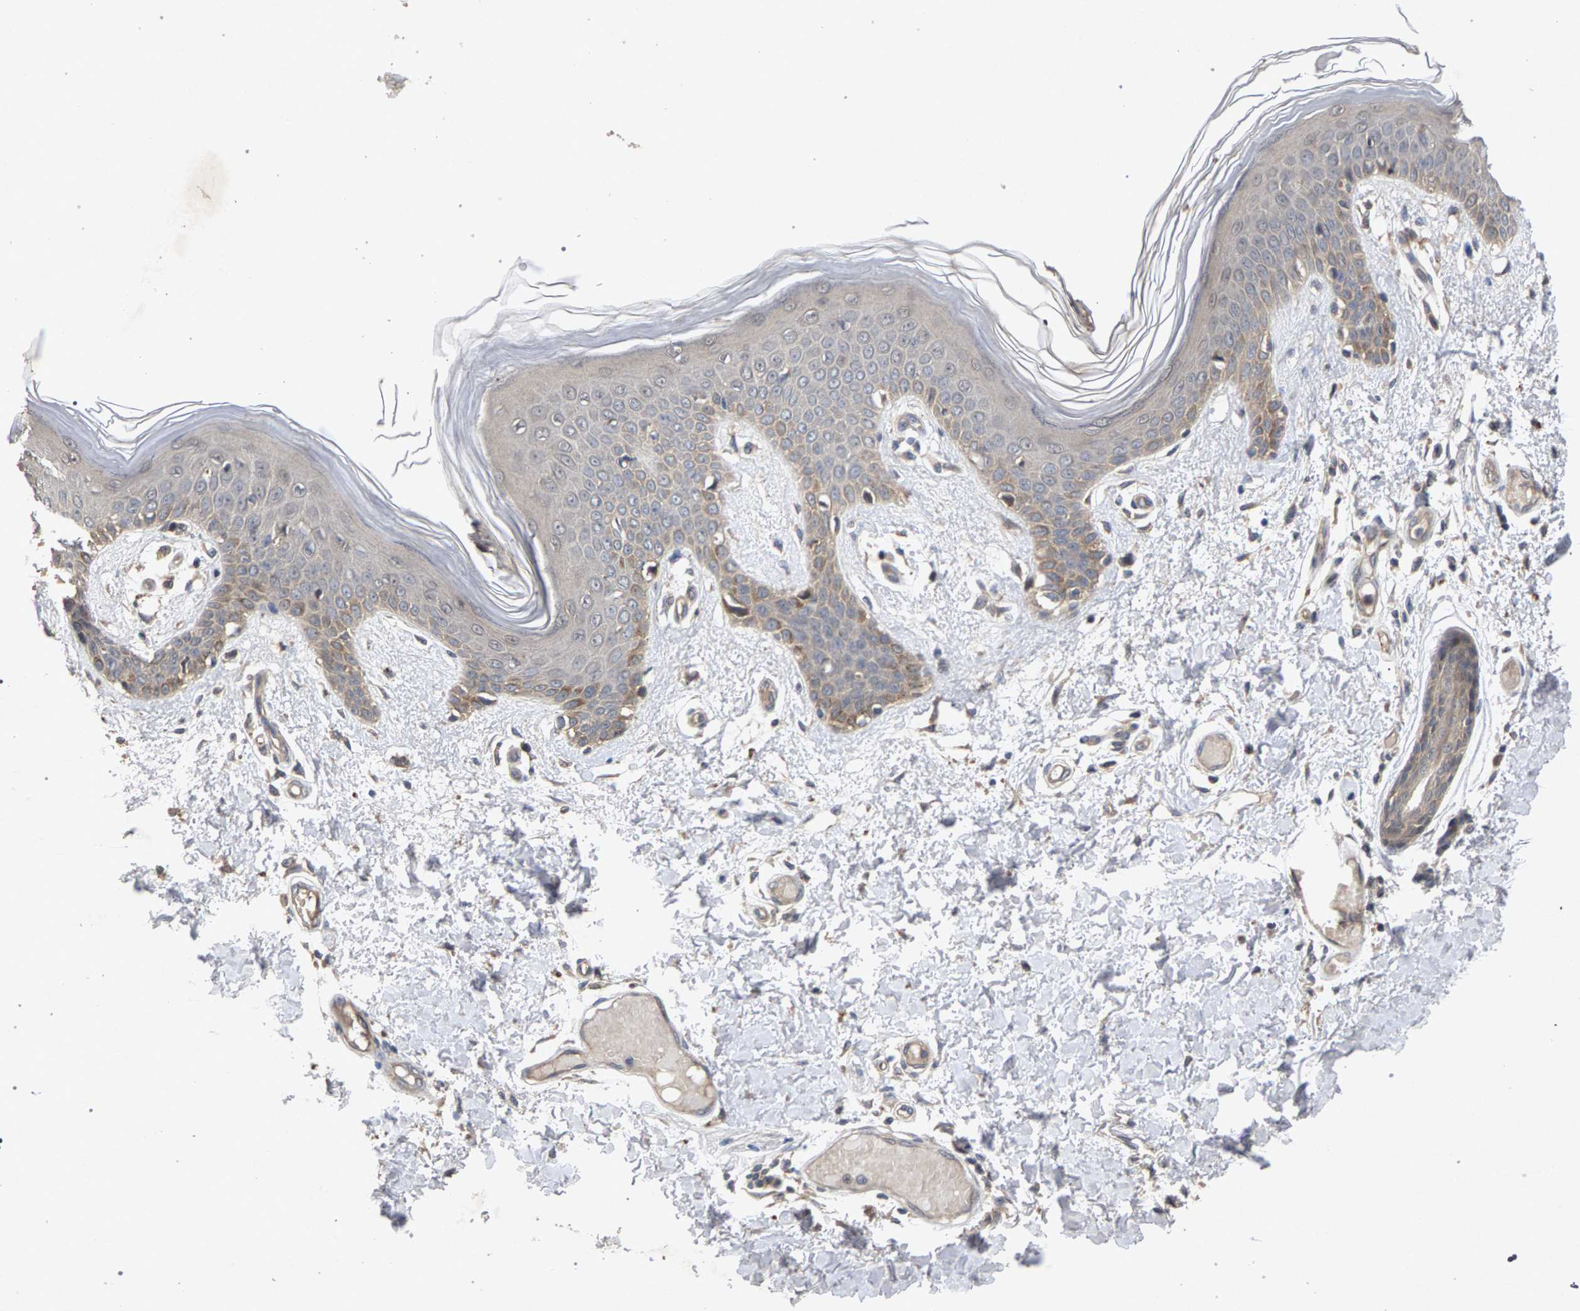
{"staining": {"intensity": "moderate", "quantity": ">75%", "location": "cytoplasmic/membranous"}, "tissue": "skin", "cell_type": "Fibroblasts", "image_type": "normal", "snomed": [{"axis": "morphology", "description": "Normal tissue, NOS"}, {"axis": "topography", "description": "Skin"}], "caption": "IHC image of benign human skin stained for a protein (brown), which displays medium levels of moderate cytoplasmic/membranous expression in about >75% of fibroblasts.", "gene": "SLC4A4", "patient": {"sex": "male", "age": 53}}